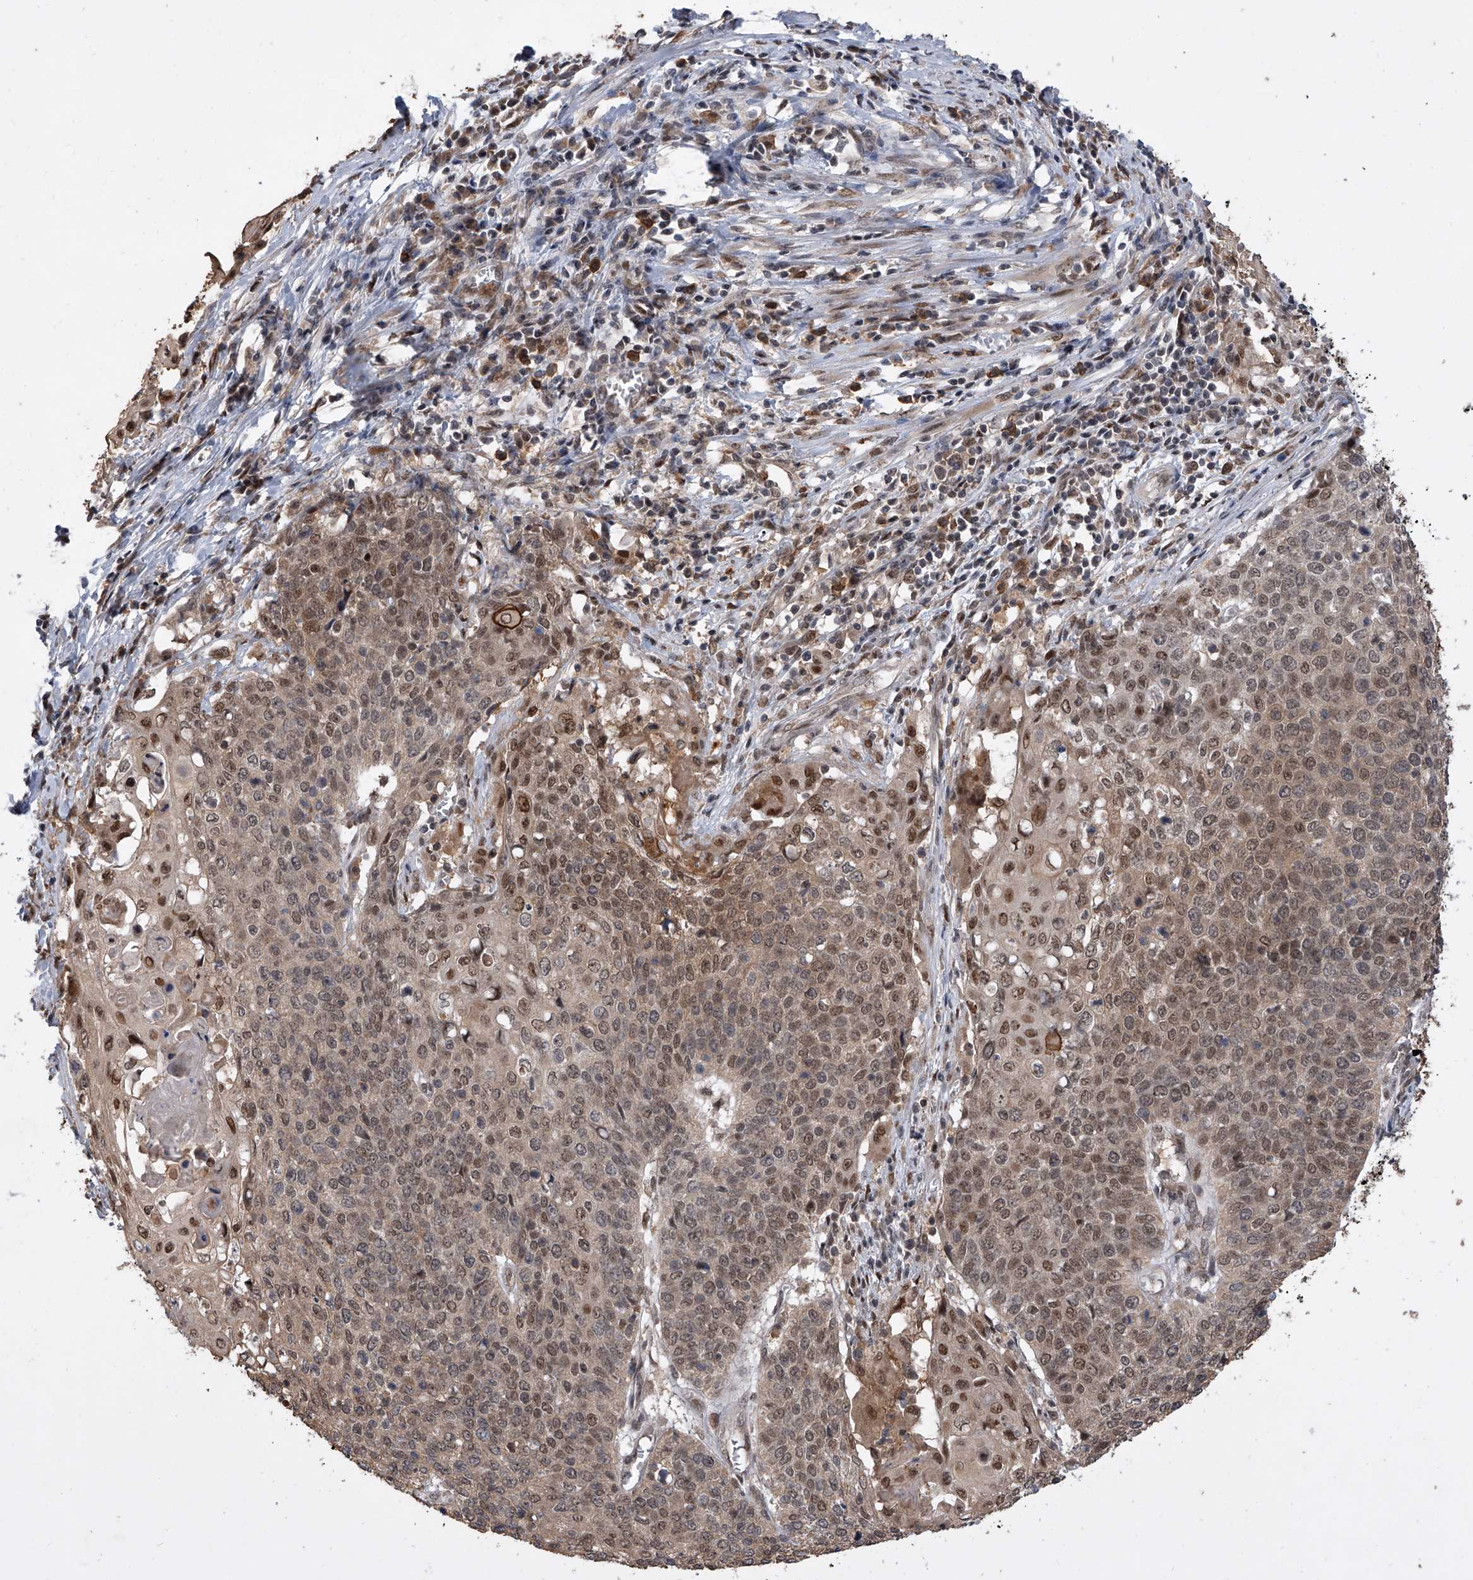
{"staining": {"intensity": "moderate", "quantity": ">75%", "location": "nuclear"}, "tissue": "cervical cancer", "cell_type": "Tumor cells", "image_type": "cancer", "snomed": [{"axis": "morphology", "description": "Squamous cell carcinoma, NOS"}, {"axis": "topography", "description": "Cervix"}], "caption": "A medium amount of moderate nuclear expression is identified in about >75% of tumor cells in squamous cell carcinoma (cervical) tissue.", "gene": "BHLHE23", "patient": {"sex": "female", "age": 39}}